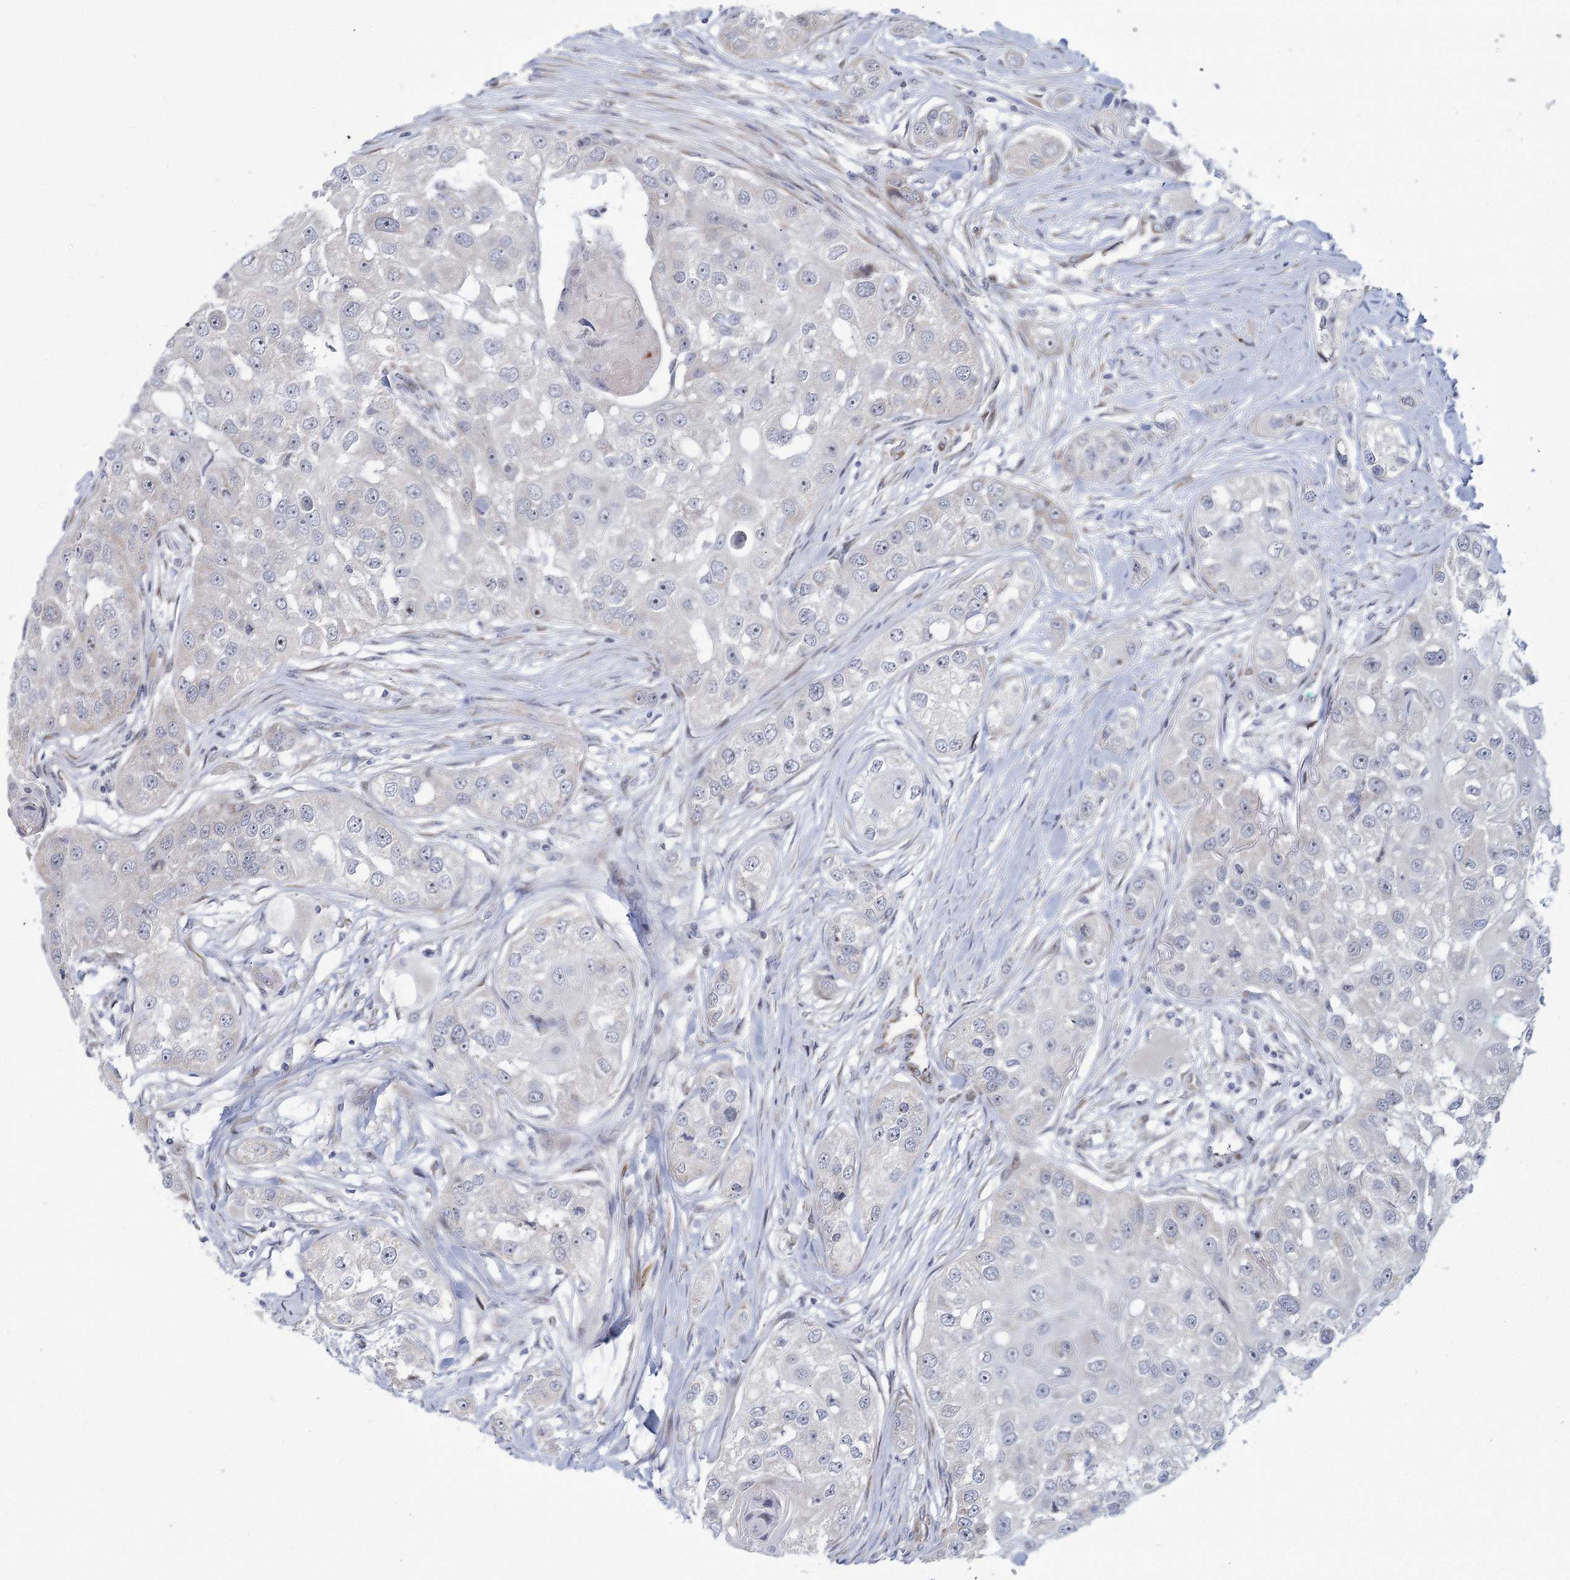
{"staining": {"intensity": "negative", "quantity": "none", "location": "none"}, "tissue": "head and neck cancer", "cell_type": "Tumor cells", "image_type": "cancer", "snomed": [{"axis": "morphology", "description": "Normal tissue, NOS"}, {"axis": "morphology", "description": "Squamous cell carcinoma, NOS"}, {"axis": "topography", "description": "Skeletal muscle"}, {"axis": "topography", "description": "Head-Neck"}], "caption": "High magnification brightfield microscopy of head and neck squamous cell carcinoma stained with DAB (brown) and counterstained with hematoxylin (blue): tumor cells show no significant staining.", "gene": "NSMCE4A", "patient": {"sex": "male", "age": 51}}